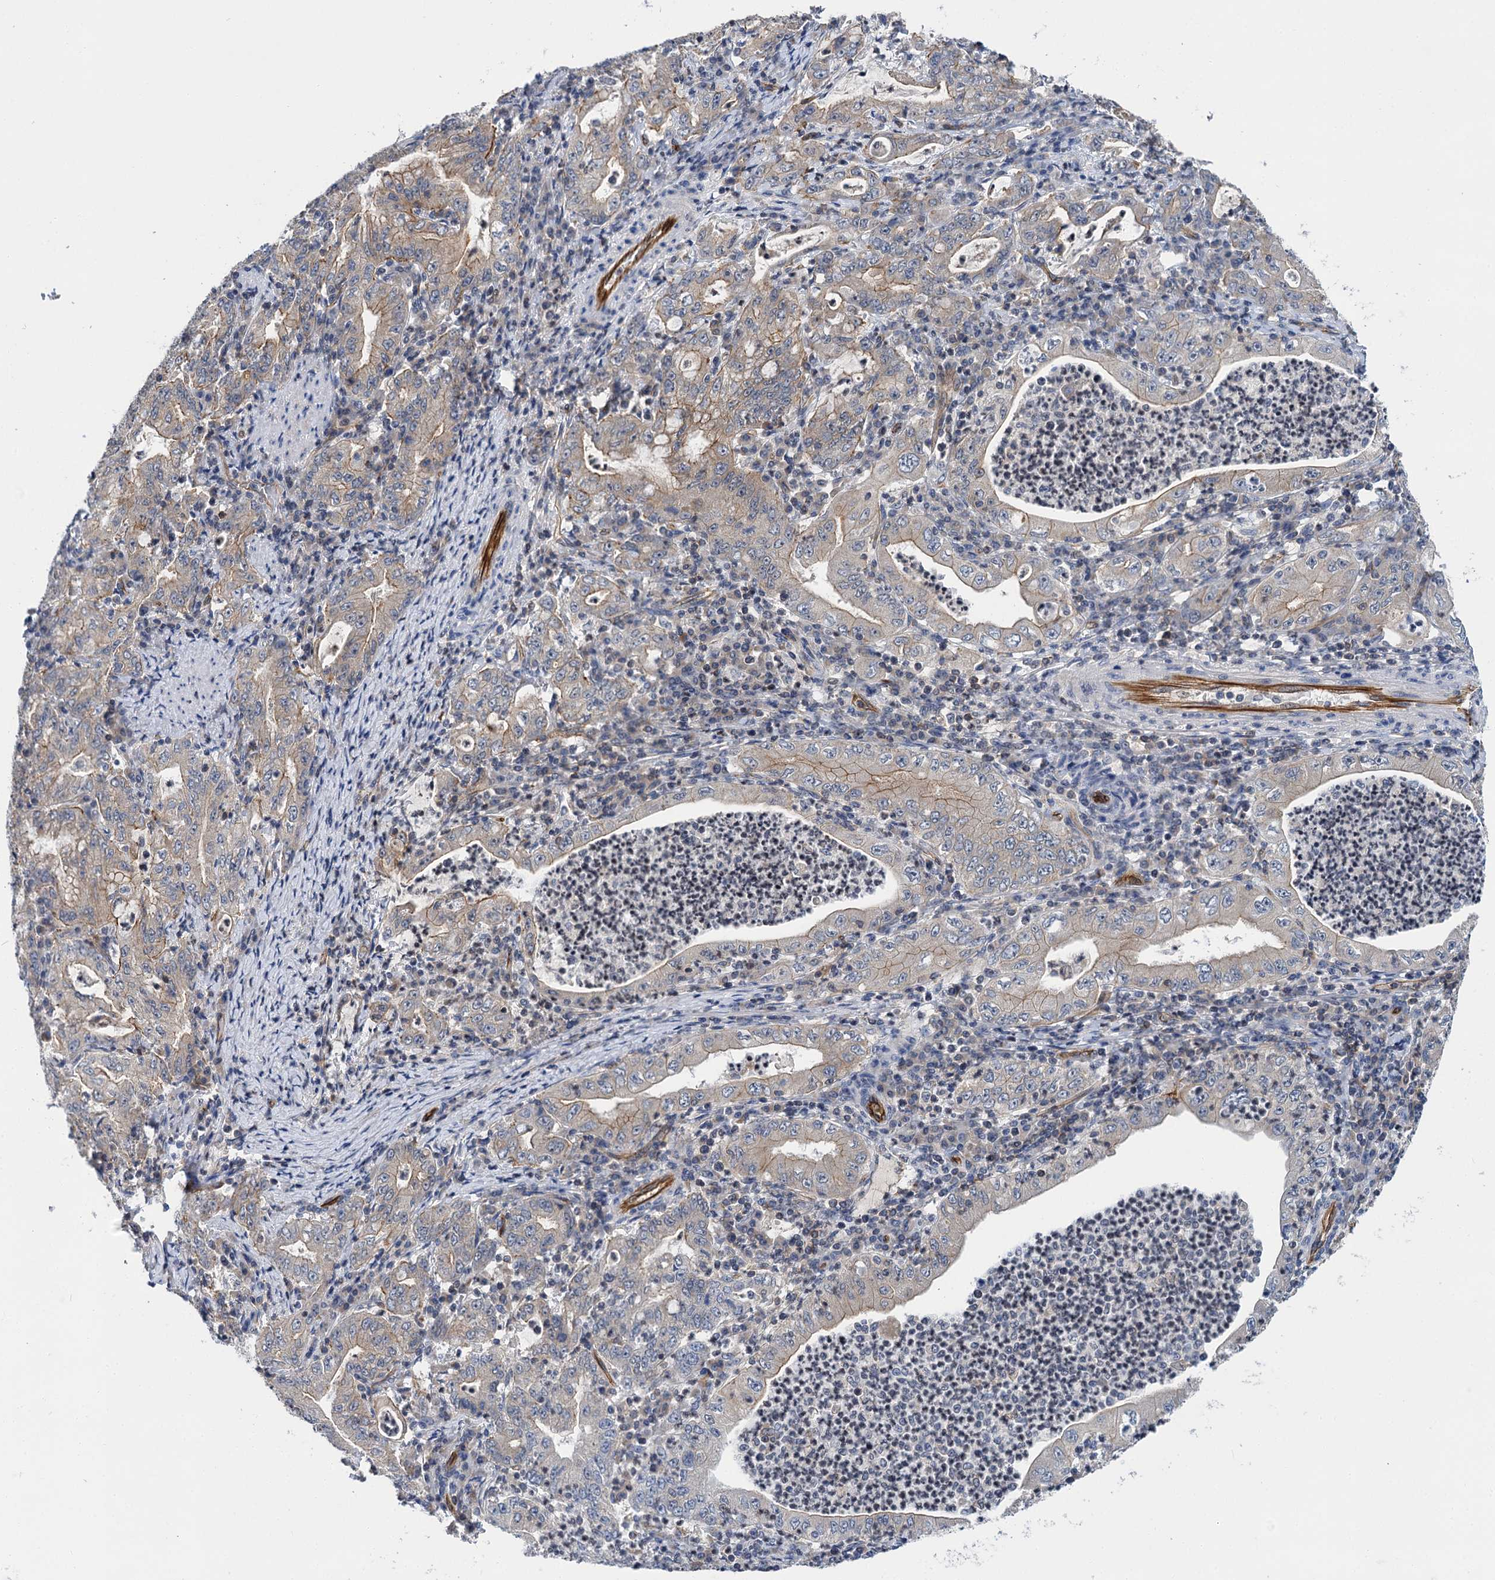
{"staining": {"intensity": "moderate", "quantity": "25%-75%", "location": "cytoplasmic/membranous"}, "tissue": "stomach cancer", "cell_type": "Tumor cells", "image_type": "cancer", "snomed": [{"axis": "morphology", "description": "Normal tissue, NOS"}, {"axis": "morphology", "description": "Adenocarcinoma, NOS"}, {"axis": "topography", "description": "Esophagus"}, {"axis": "topography", "description": "Stomach, upper"}, {"axis": "topography", "description": "Peripheral nerve tissue"}], "caption": "This micrograph shows immunohistochemistry staining of human adenocarcinoma (stomach), with medium moderate cytoplasmic/membranous expression in about 25%-75% of tumor cells.", "gene": "ABLIM1", "patient": {"sex": "male", "age": 62}}